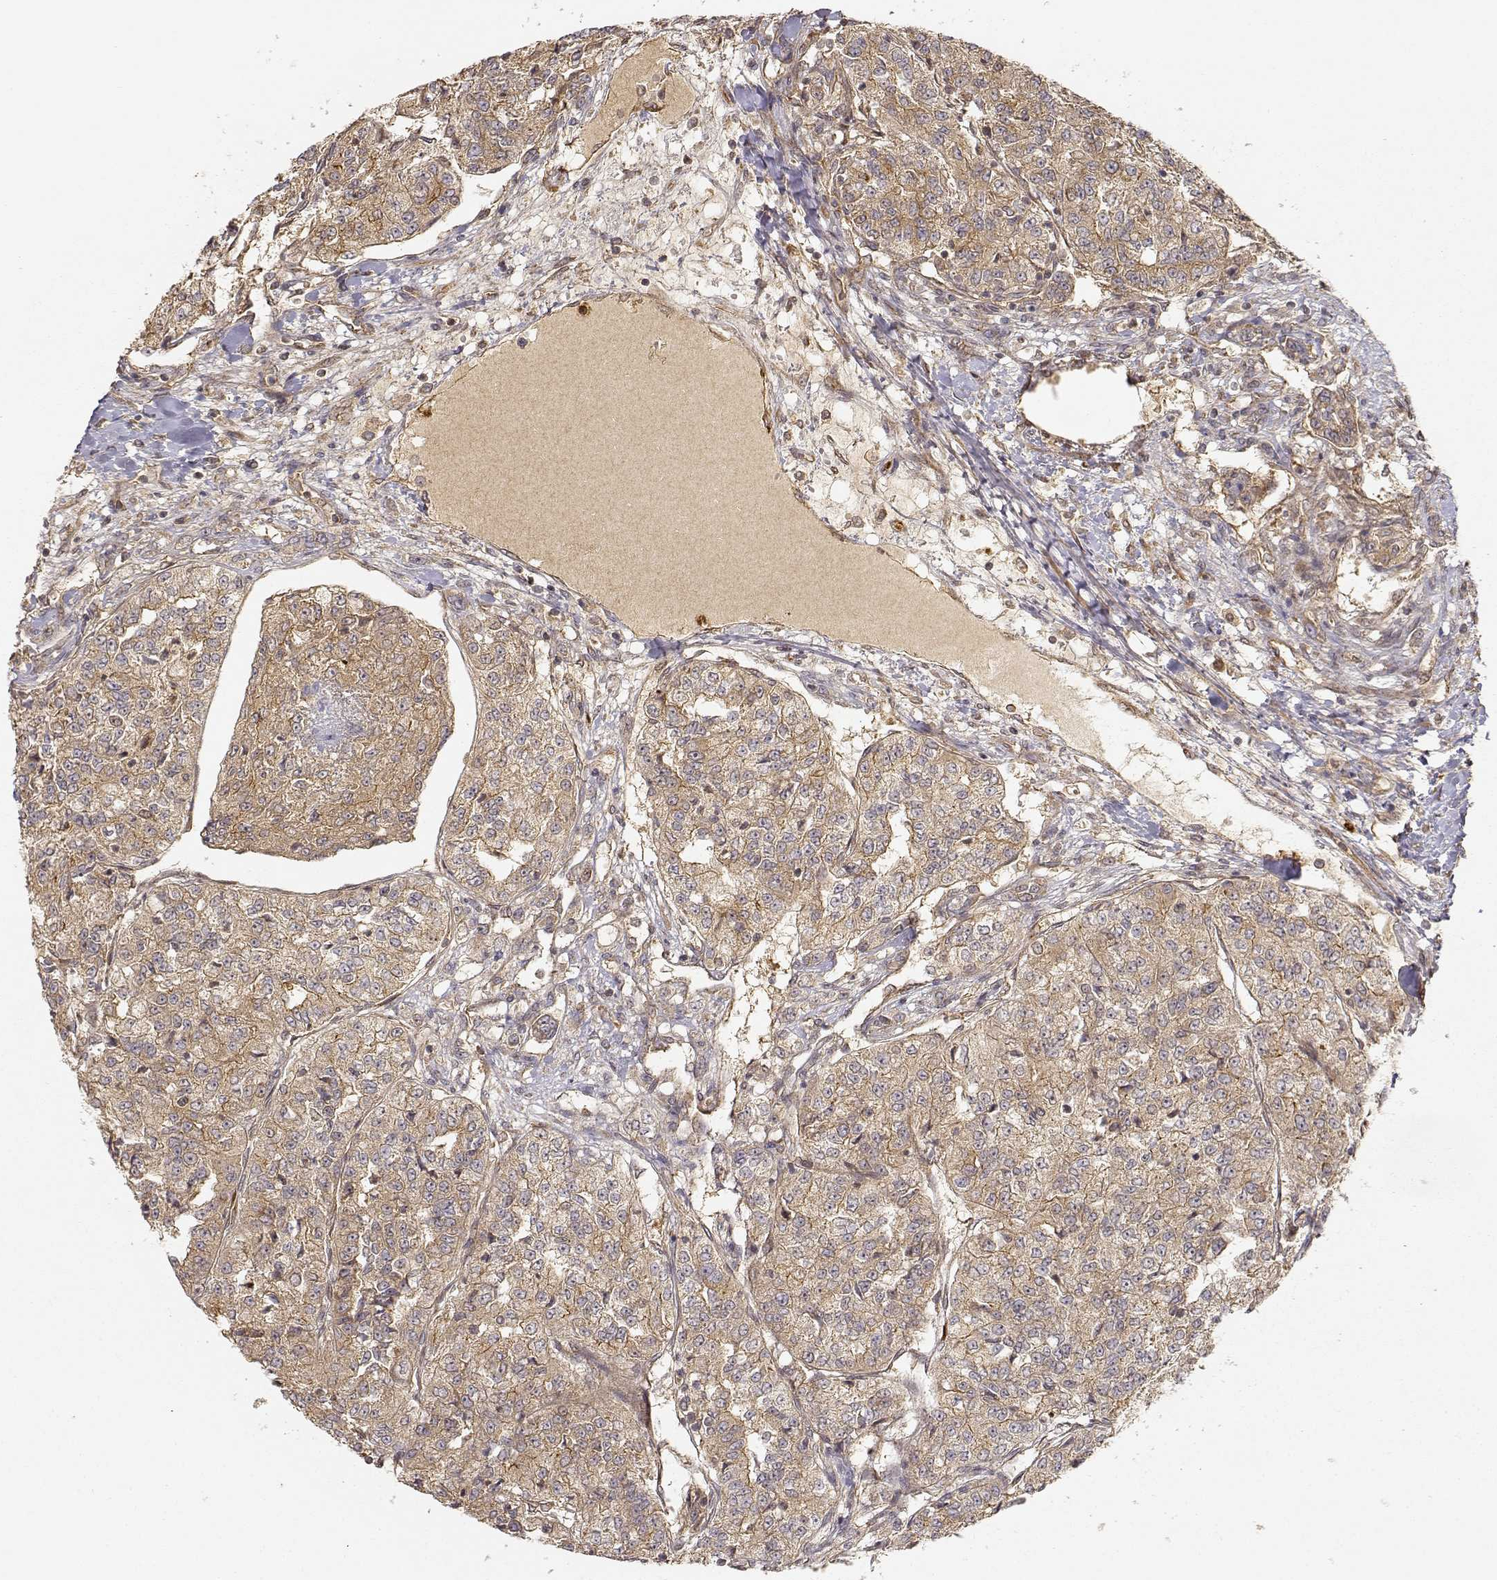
{"staining": {"intensity": "moderate", "quantity": ">75%", "location": "cytoplasmic/membranous"}, "tissue": "renal cancer", "cell_type": "Tumor cells", "image_type": "cancer", "snomed": [{"axis": "morphology", "description": "Adenocarcinoma, NOS"}, {"axis": "topography", "description": "Kidney"}], "caption": "Tumor cells display moderate cytoplasmic/membranous staining in approximately >75% of cells in renal cancer (adenocarcinoma).", "gene": "CDK5RAP2", "patient": {"sex": "female", "age": 63}}